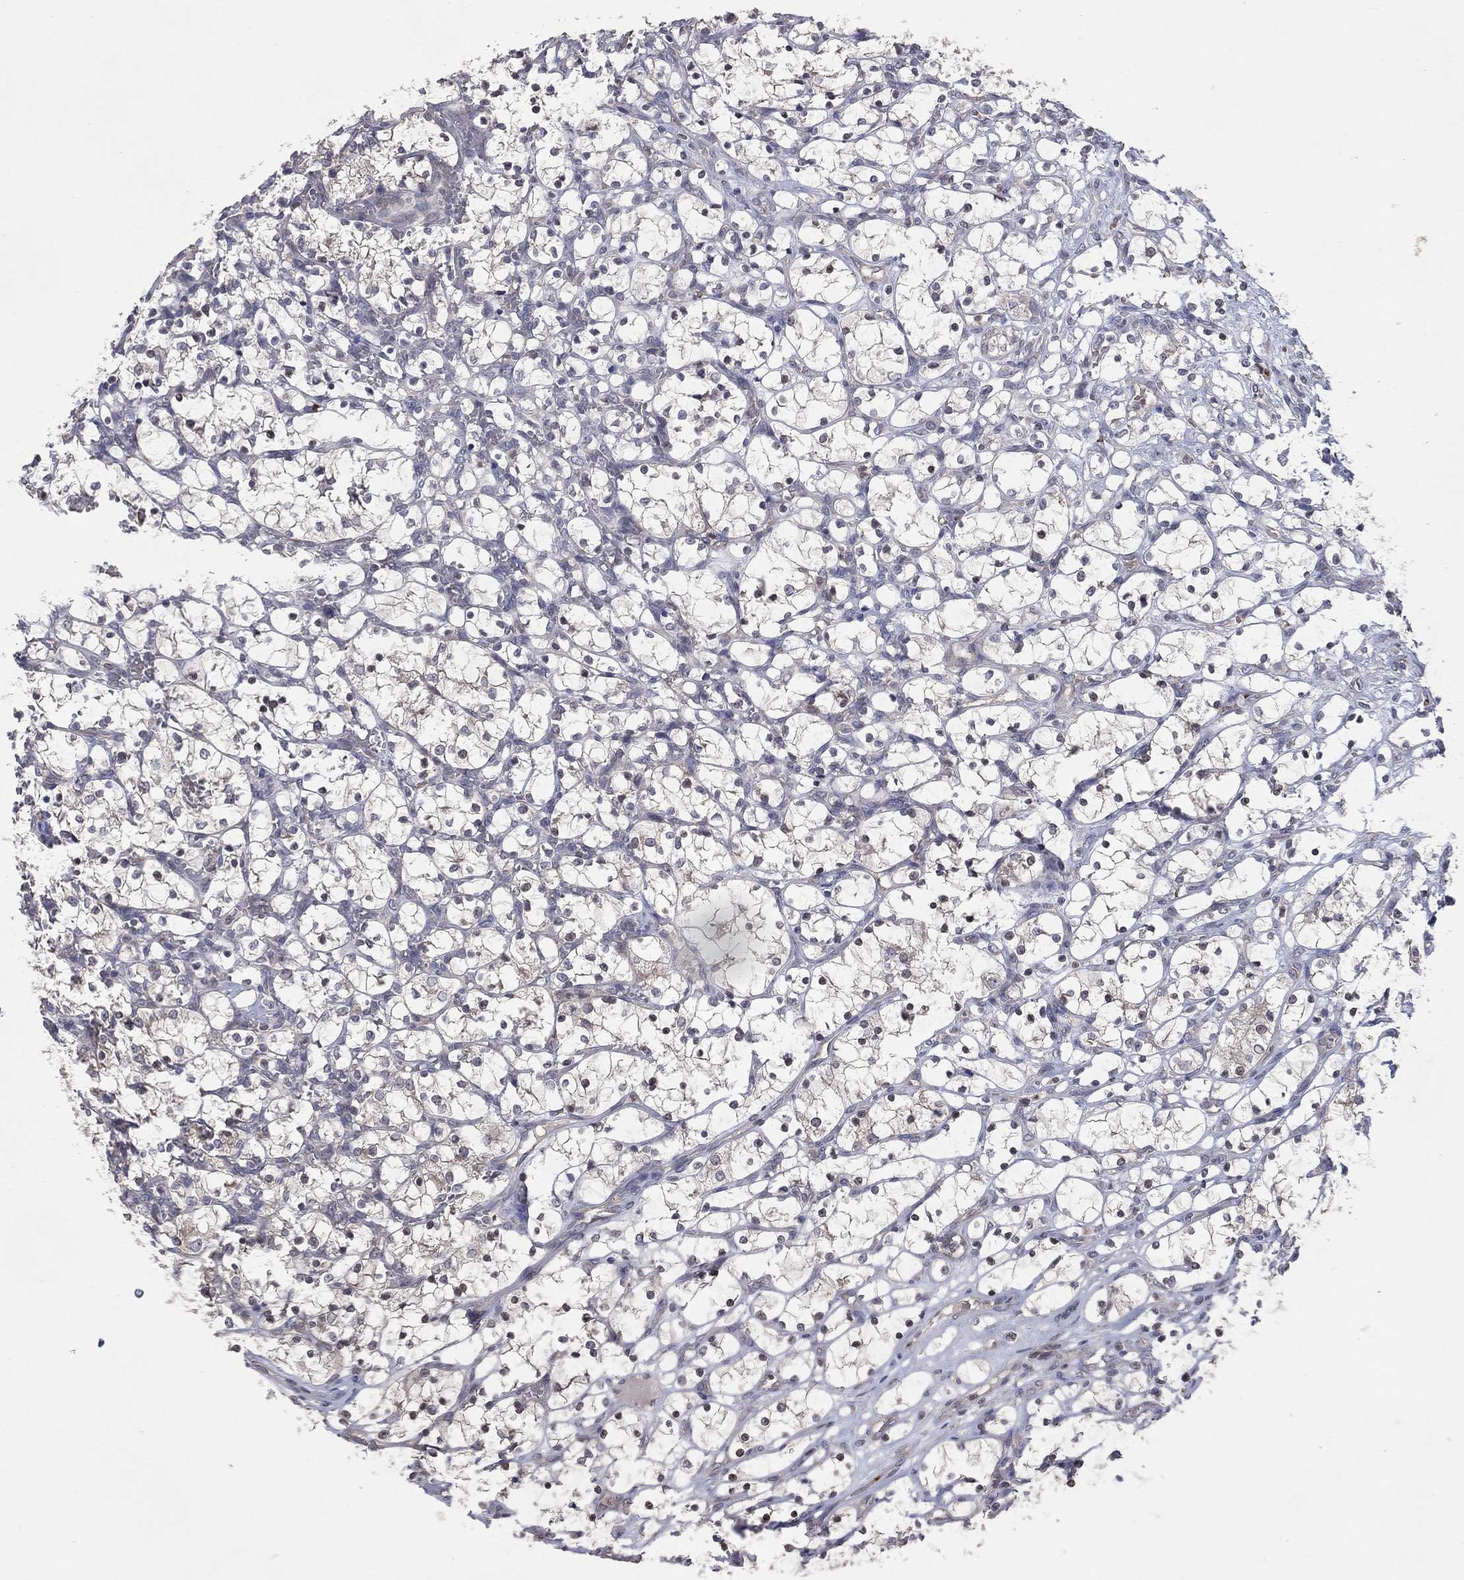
{"staining": {"intensity": "negative", "quantity": "none", "location": "none"}, "tissue": "renal cancer", "cell_type": "Tumor cells", "image_type": "cancer", "snomed": [{"axis": "morphology", "description": "Adenocarcinoma, NOS"}, {"axis": "topography", "description": "Kidney"}], "caption": "An immunohistochemistry (IHC) histopathology image of renal cancer (adenocarcinoma) is shown. There is no staining in tumor cells of renal cancer (adenocarcinoma).", "gene": "DNAH7", "patient": {"sex": "female", "age": 69}}